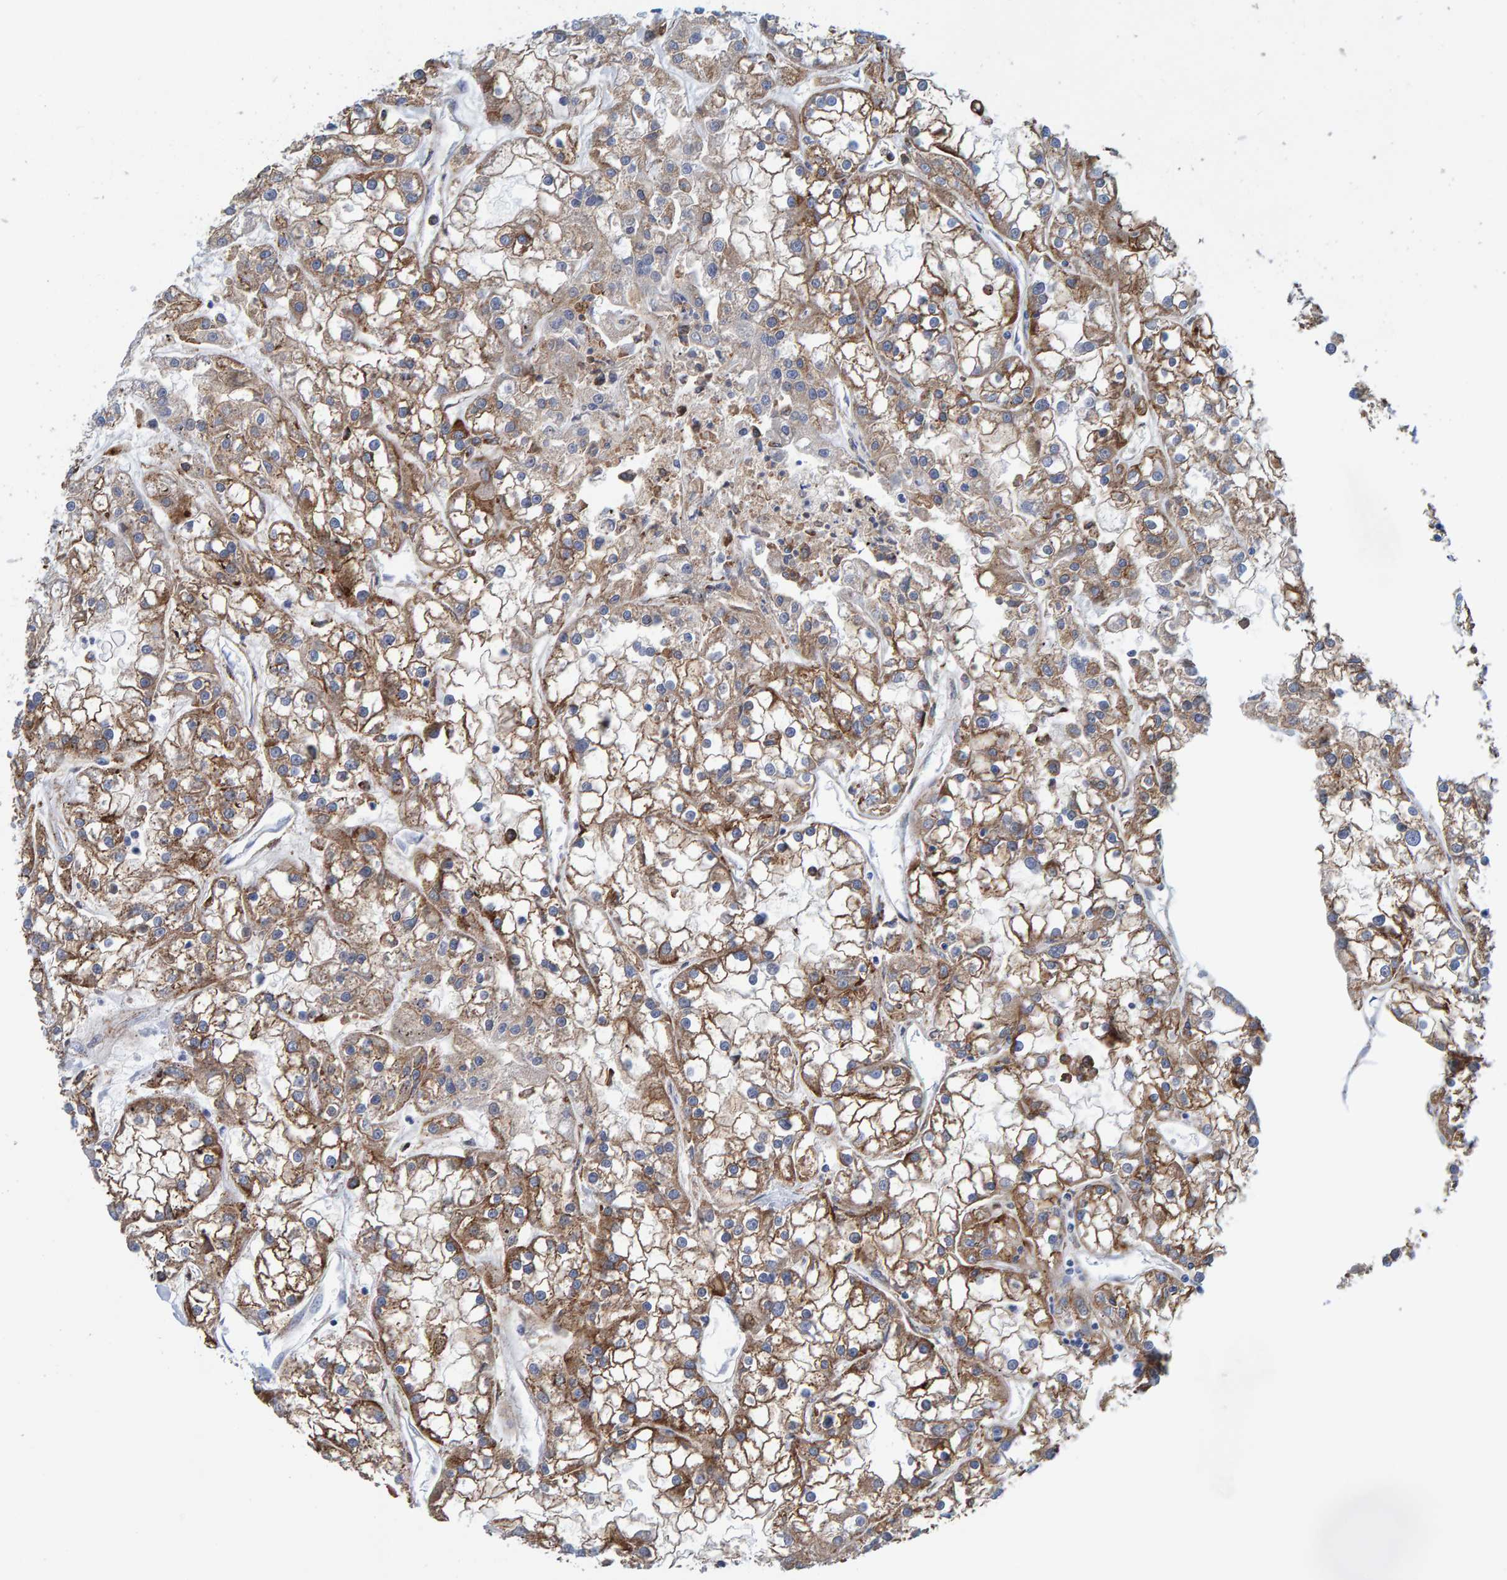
{"staining": {"intensity": "moderate", "quantity": ">75%", "location": "cytoplasmic/membranous"}, "tissue": "renal cancer", "cell_type": "Tumor cells", "image_type": "cancer", "snomed": [{"axis": "morphology", "description": "Adenocarcinoma, NOS"}, {"axis": "topography", "description": "Kidney"}], "caption": "Immunohistochemistry (IHC) (DAB (3,3'-diaminobenzidine)) staining of renal cancer reveals moderate cytoplasmic/membranous protein positivity in about >75% of tumor cells. (DAB (3,3'-diaminobenzidine) IHC, brown staining for protein, blue staining for nuclei).", "gene": "LRP1", "patient": {"sex": "female", "age": 52}}